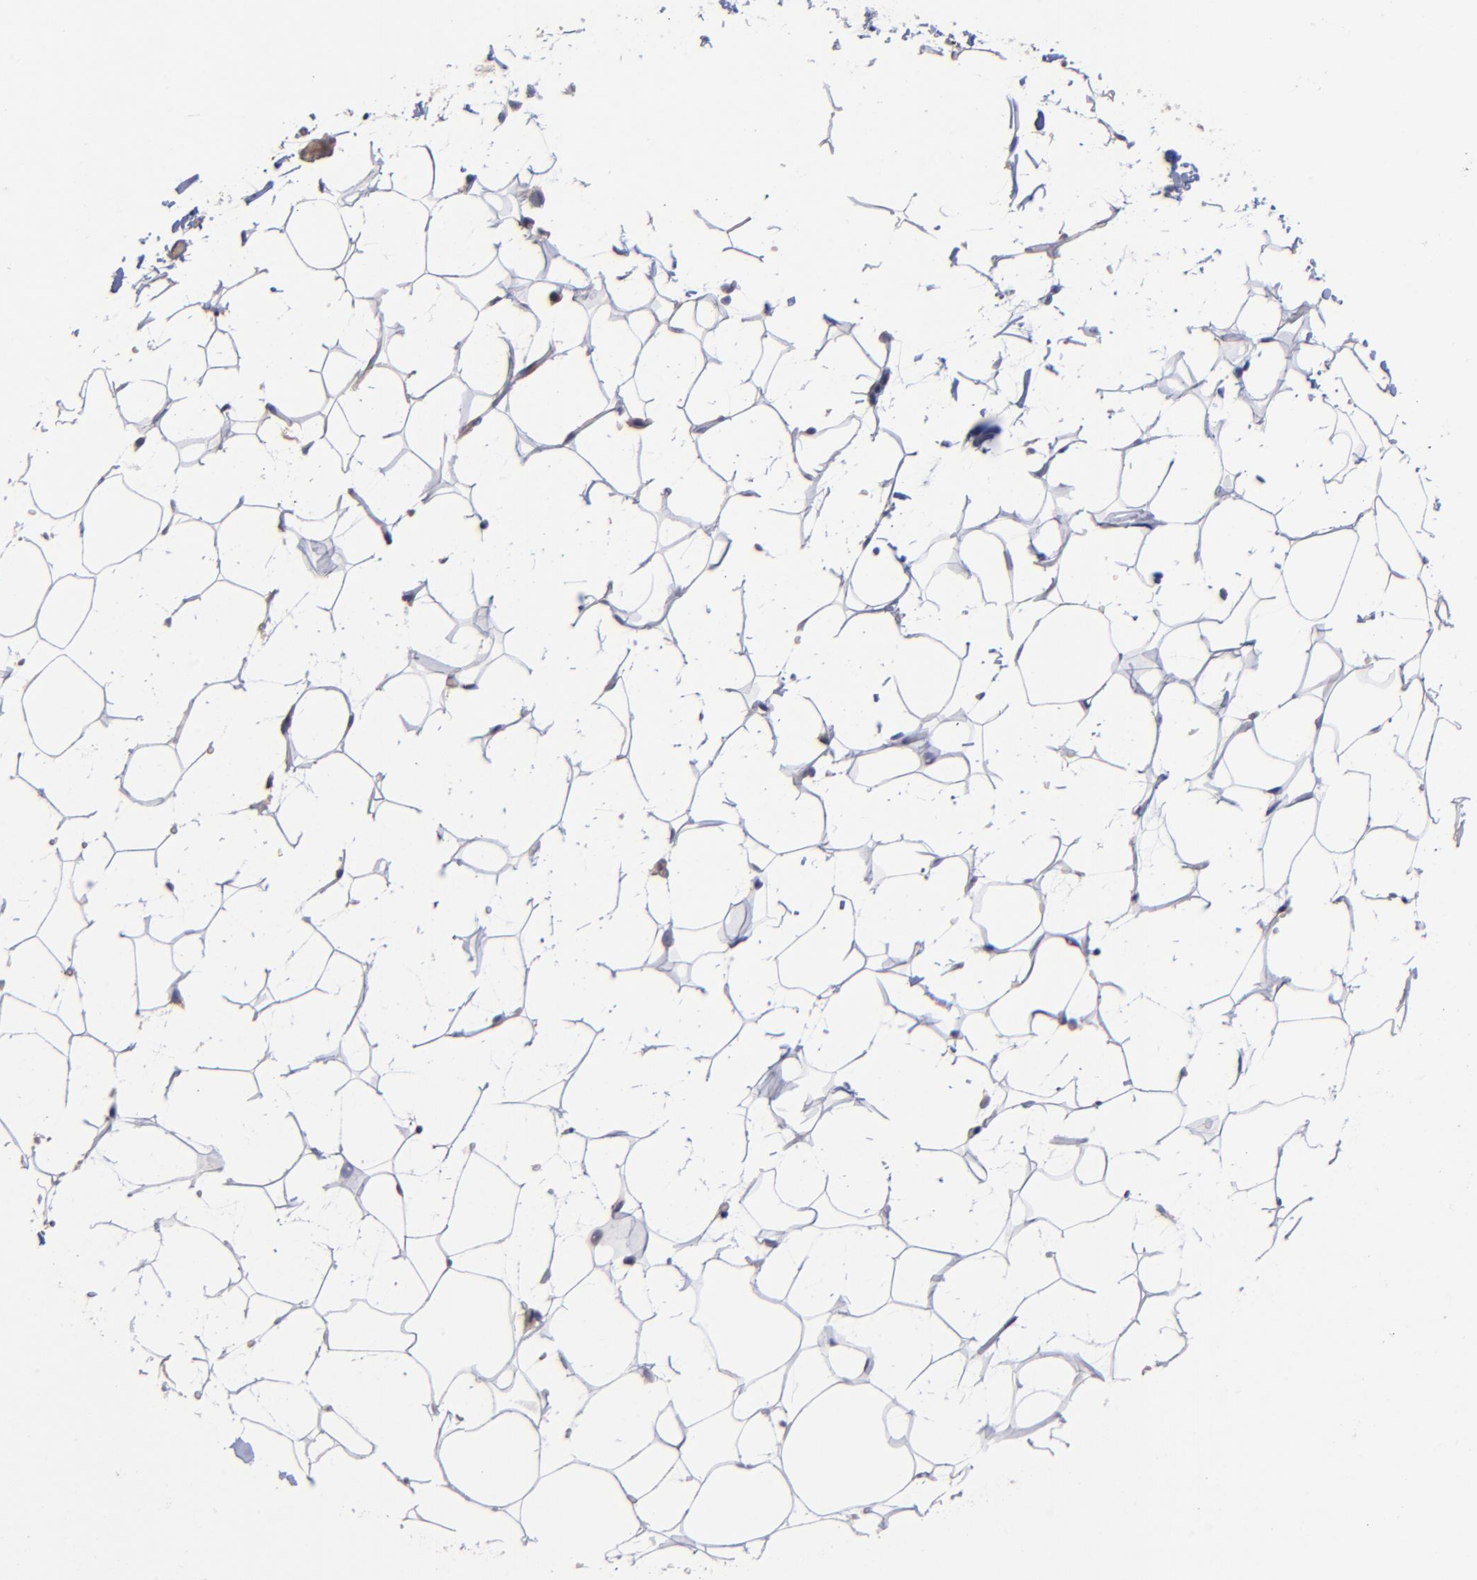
{"staining": {"intensity": "negative", "quantity": "none", "location": "none"}, "tissue": "adipose tissue", "cell_type": "Adipocytes", "image_type": "normal", "snomed": [{"axis": "morphology", "description": "Normal tissue, NOS"}, {"axis": "morphology", "description": "Fibrosis, NOS"}, {"axis": "topography", "description": "Breast"}], "caption": "This is an immunohistochemistry (IHC) image of benign adipose tissue. There is no expression in adipocytes.", "gene": "ZNF780A", "patient": {"sex": "female", "age": 24}}